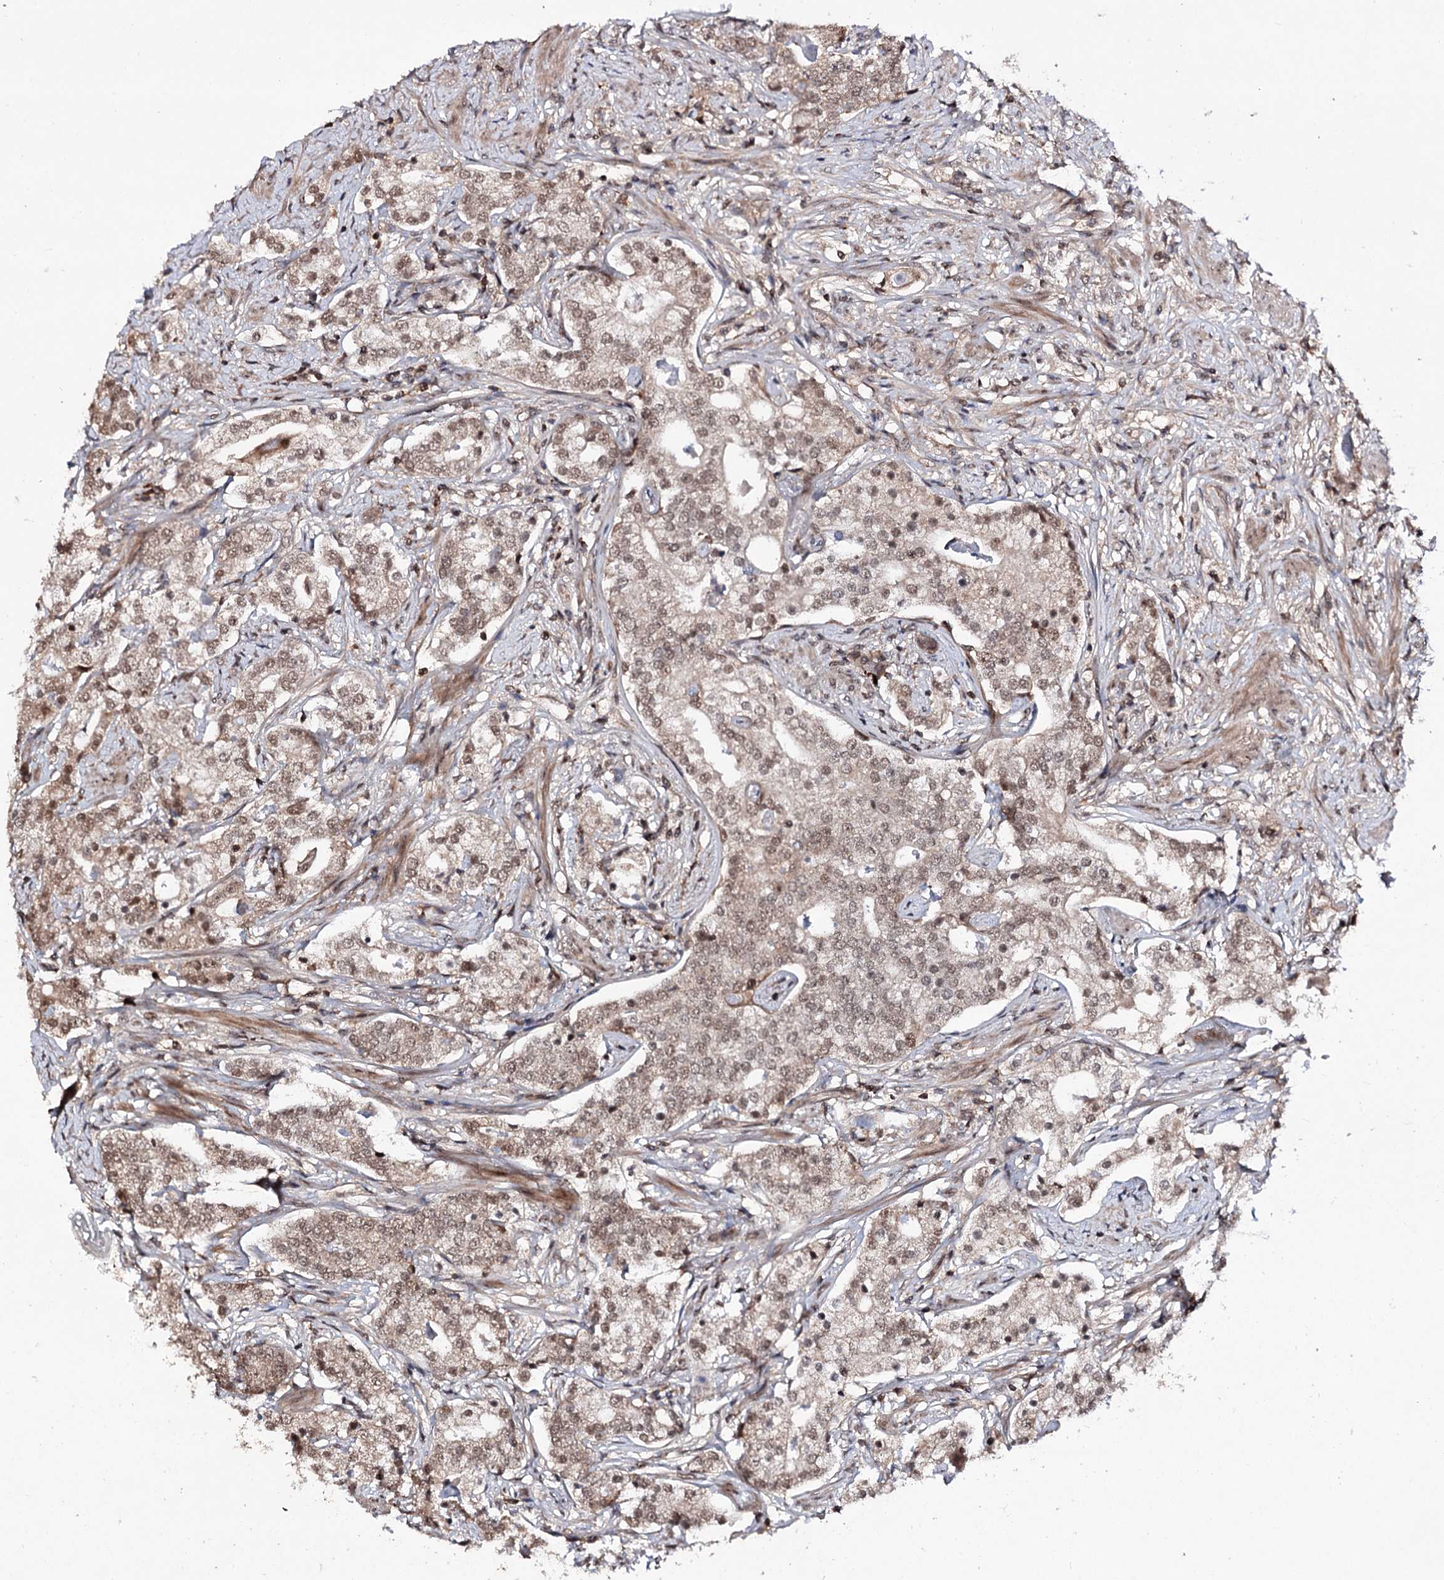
{"staining": {"intensity": "weak", "quantity": ">75%", "location": "cytoplasmic/membranous,nuclear"}, "tissue": "prostate cancer", "cell_type": "Tumor cells", "image_type": "cancer", "snomed": [{"axis": "morphology", "description": "Adenocarcinoma, High grade"}, {"axis": "topography", "description": "Prostate"}], "caption": "Human prostate cancer (adenocarcinoma (high-grade)) stained for a protein (brown) demonstrates weak cytoplasmic/membranous and nuclear positive expression in approximately >75% of tumor cells.", "gene": "FAM53B", "patient": {"sex": "male", "age": 69}}